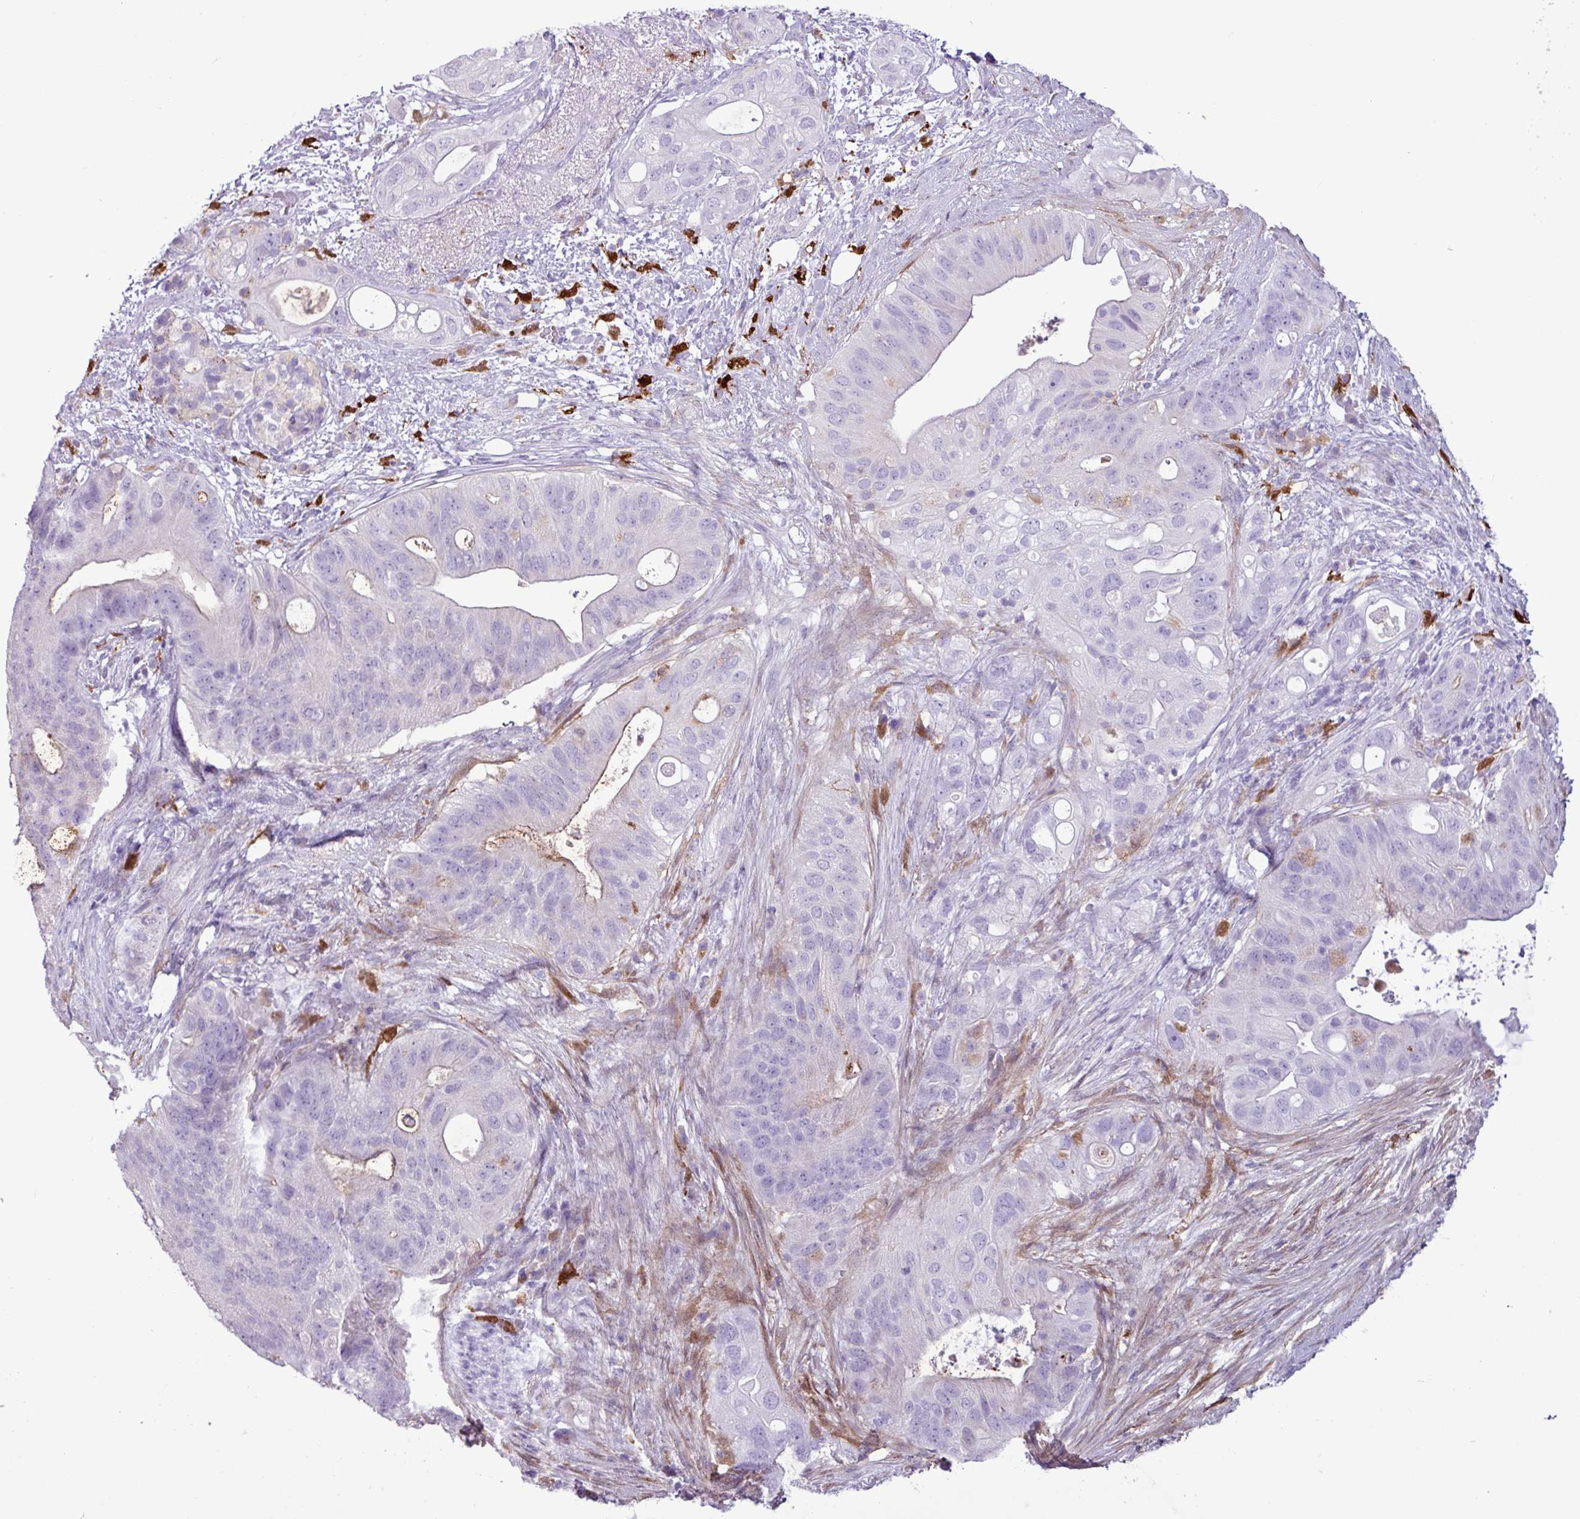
{"staining": {"intensity": "negative", "quantity": "none", "location": "none"}, "tissue": "pancreatic cancer", "cell_type": "Tumor cells", "image_type": "cancer", "snomed": [{"axis": "morphology", "description": "Adenocarcinoma, NOS"}, {"axis": "topography", "description": "Pancreas"}], "caption": "Micrograph shows no protein staining in tumor cells of pancreatic cancer tissue.", "gene": "TMEM200C", "patient": {"sex": "female", "age": 72}}